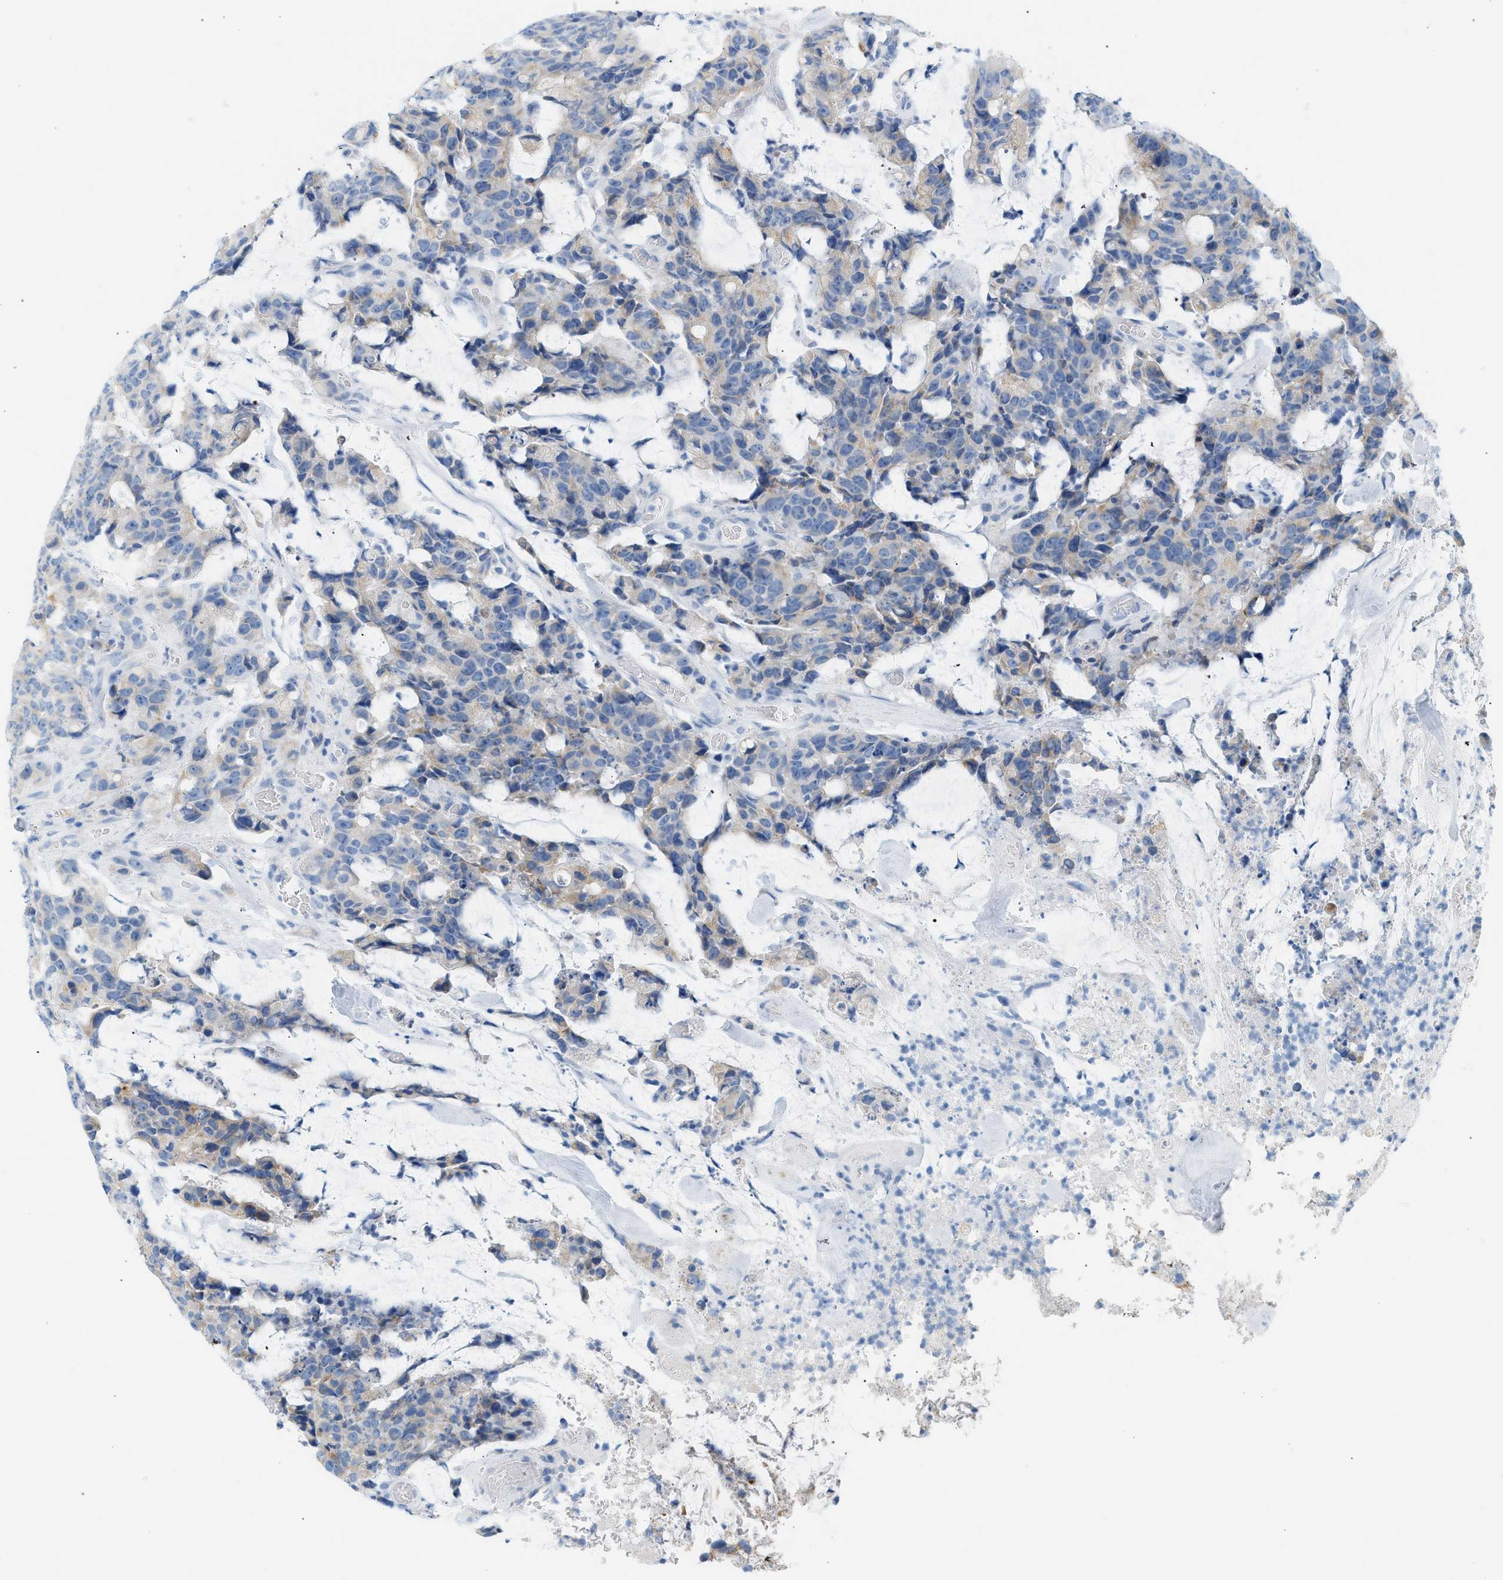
{"staining": {"intensity": "weak", "quantity": "25%-75%", "location": "cytoplasmic/membranous"}, "tissue": "colorectal cancer", "cell_type": "Tumor cells", "image_type": "cancer", "snomed": [{"axis": "morphology", "description": "Adenocarcinoma, NOS"}, {"axis": "topography", "description": "Colon"}], "caption": "A brown stain labels weak cytoplasmic/membranous expression of a protein in human colorectal cancer tumor cells.", "gene": "NDUFS8", "patient": {"sex": "female", "age": 86}}